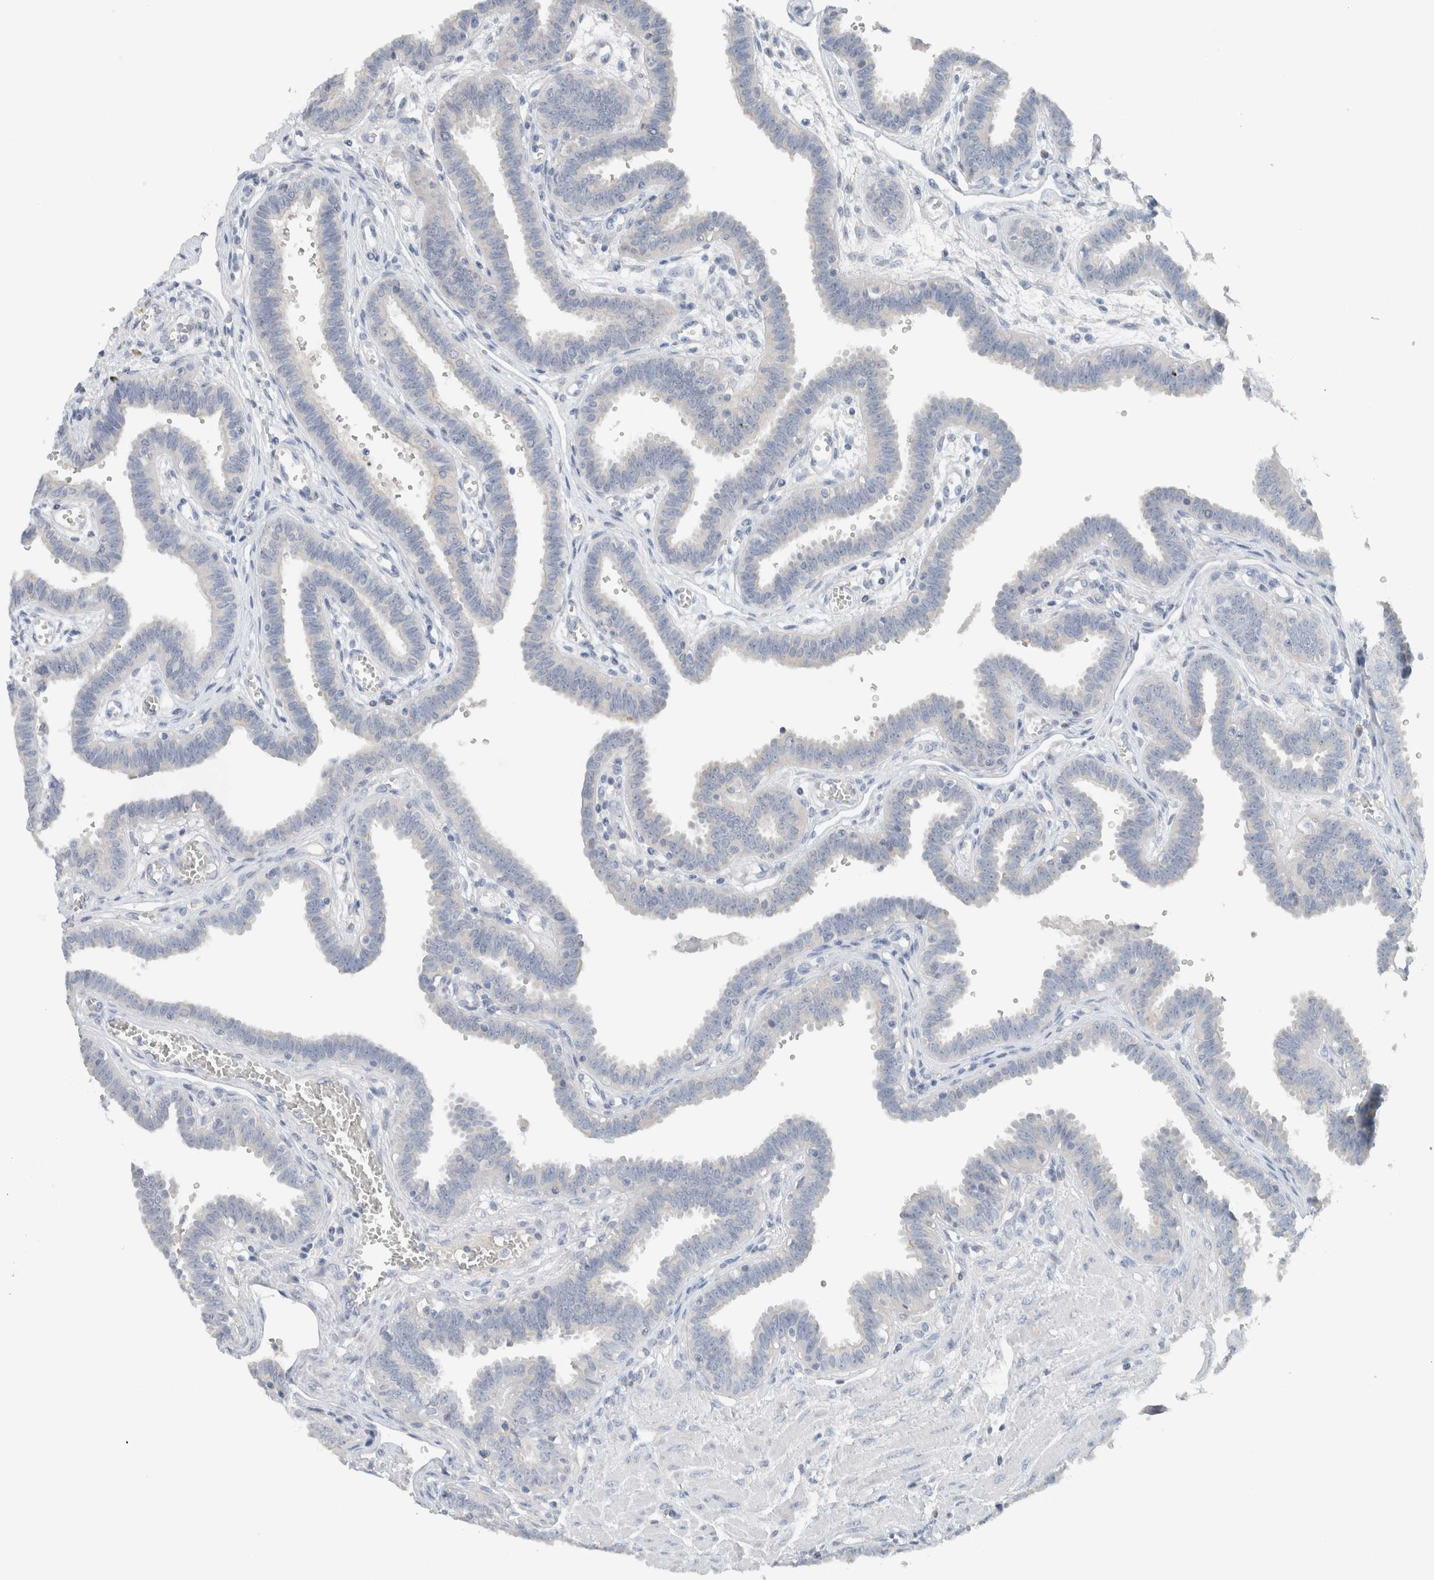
{"staining": {"intensity": "negative", "quantity": "none", "location": "none"}, "tissue": "fallopian tube", "cell_type": "Glandular cells", "image_type": "normal", "snomed": [{"axis": "morphology", "description": "Normal tissue, NOS"}, {"axis": "topography", "description": "Fallopian tube"}], "caption": "DAB immunohistochemical staining of normal human fallopian tube exhibits no significant positivity in glandular cells.", "gene": "DUOX1", "patient": {"sex": "female", "age": 32}}